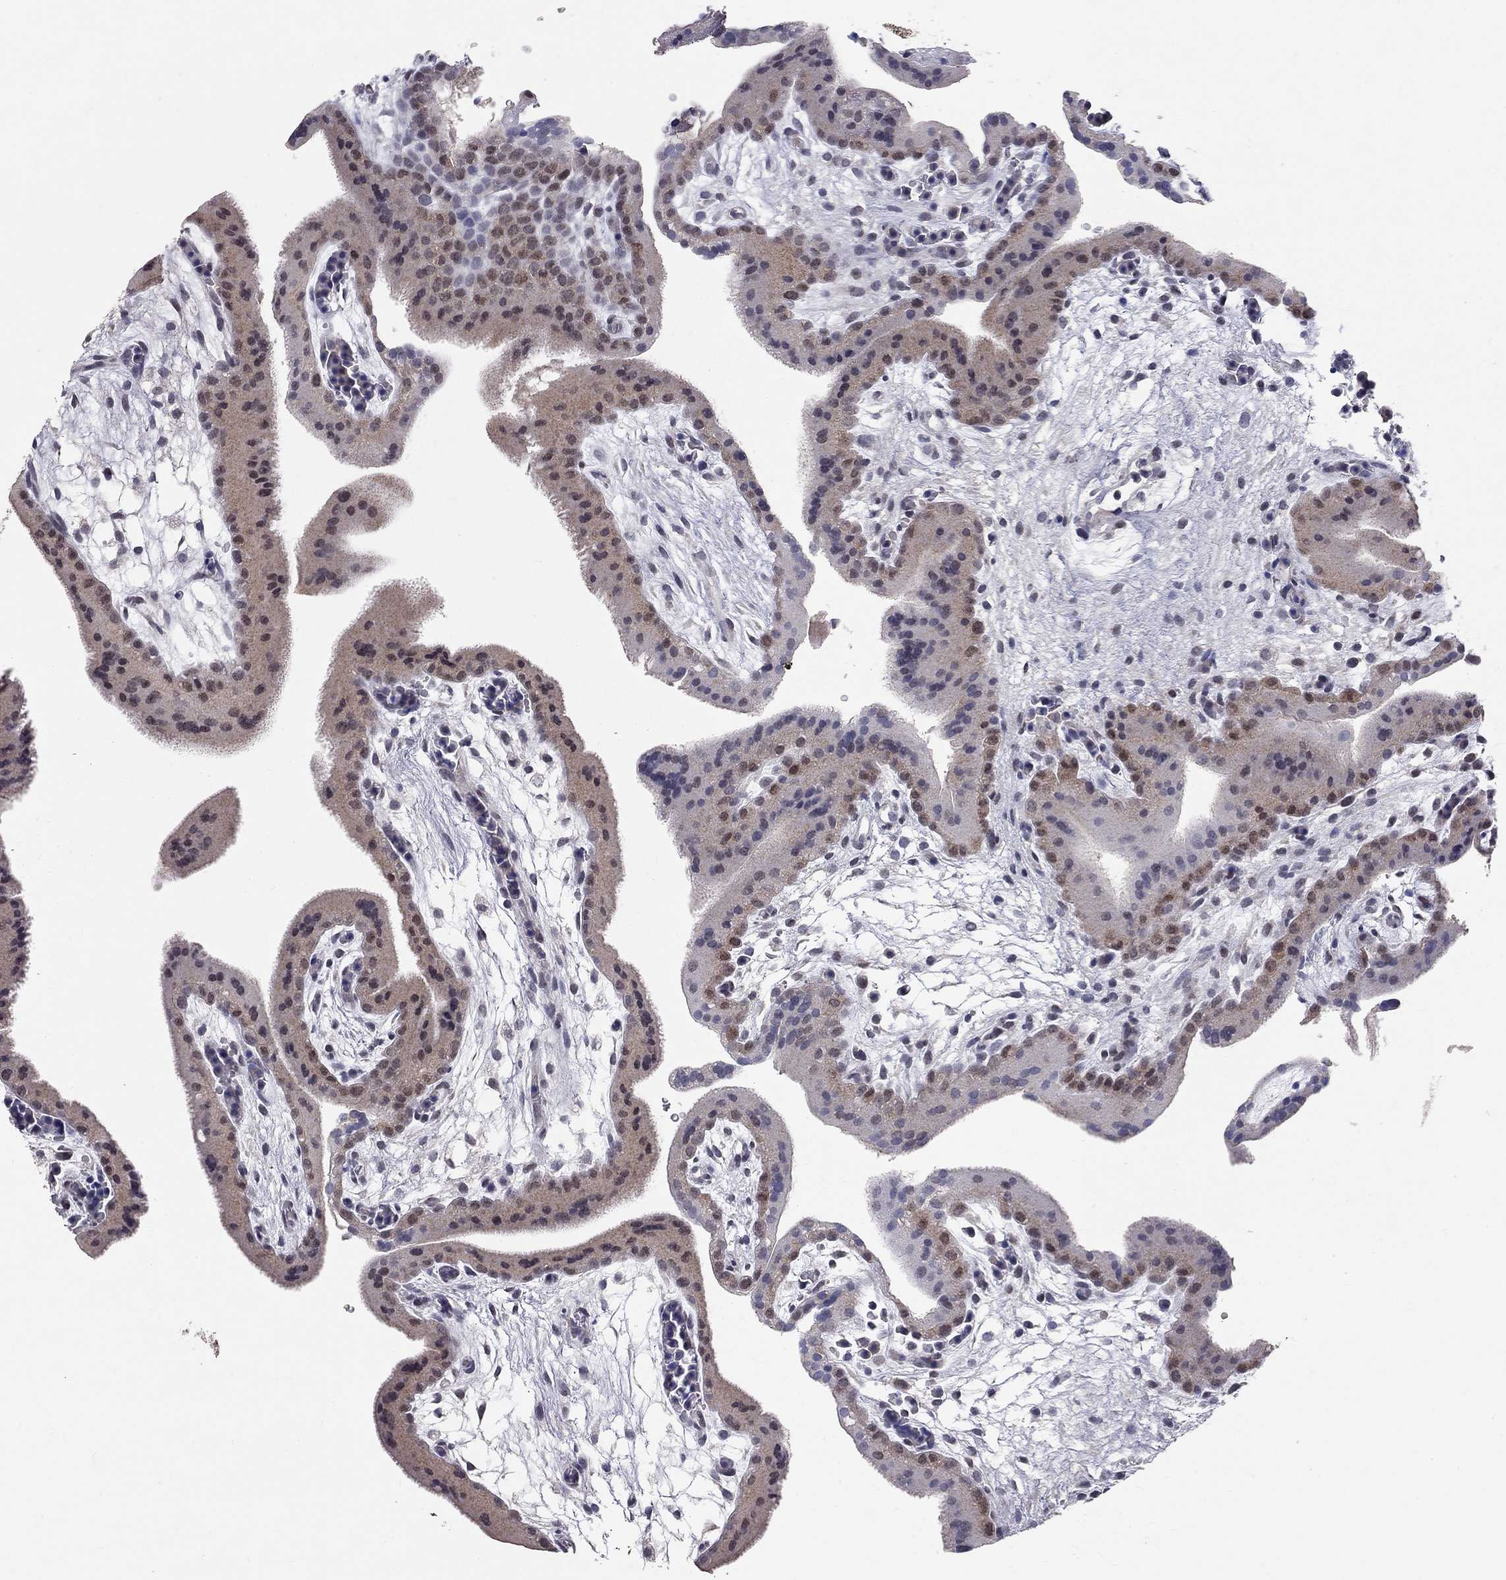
{"staining": {"intensity": "negative", "quantity": "none", "location": "none"}, "tissue": "placenta", "cell_type": "Decidual cells", "image_type": "normal", "snomed": [{"axis": "morphology", "description": "Normal tissue, NOS"}, {"axis": "topography", "description": "Placenta"}], "caption": "There is no significant positivity in decidual cells of placenta. (DAB immunohistochemistry (IHC) with hematoxylin counter stain).", "gene": "HDAC3", "patient": {"sex": "female", "age": 19}}